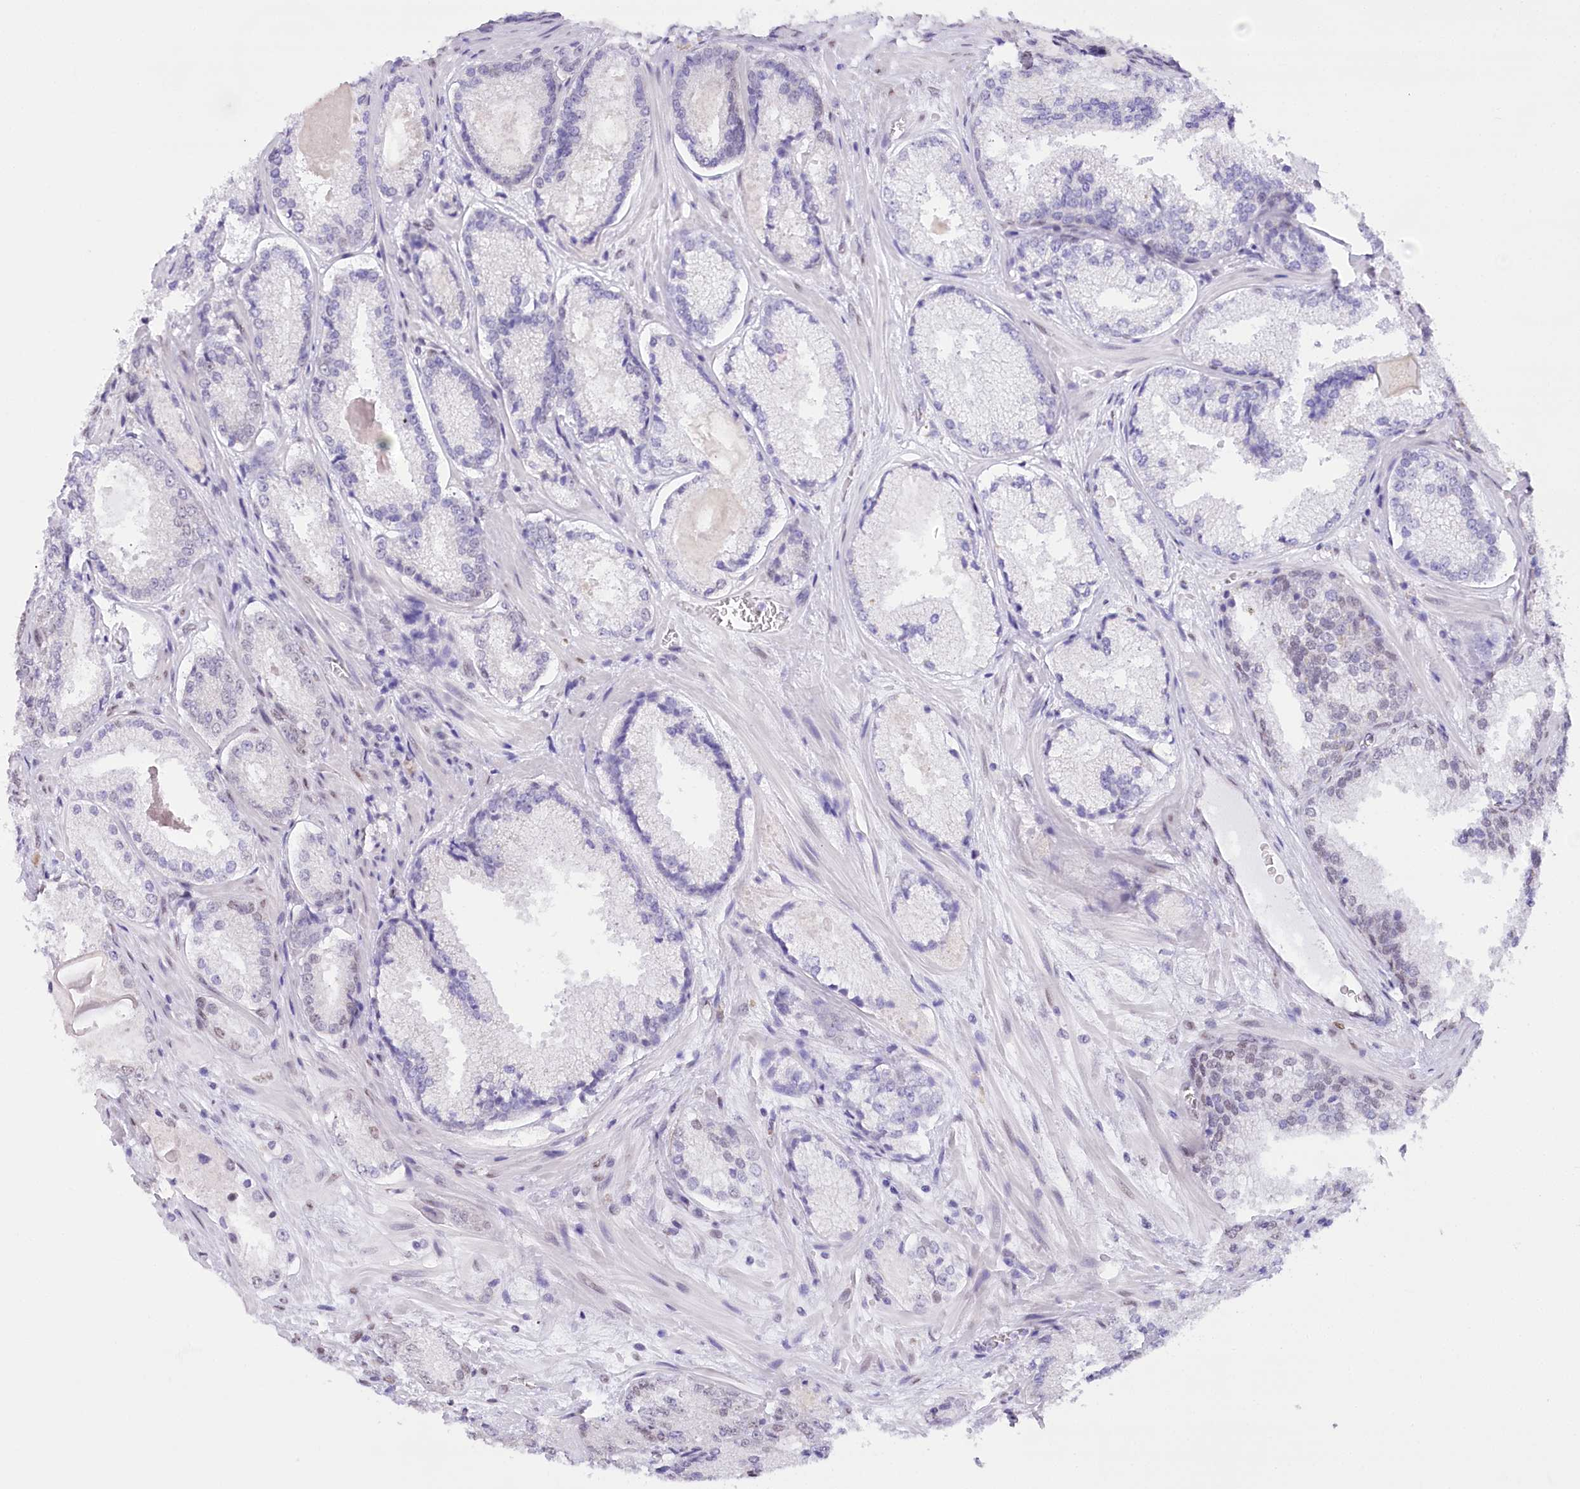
{"staining": {"intensity": "negative", "quantity": "none", "location": "none"}, "tissue": "prostate cancer", "cell_type": "Tumor cells", "image_type": "cancer", "snomed": [{"axis": "morphology", "description": "Adenocarcinoma, Low grade"}, {"axis": "topography", "description": "Prostate"}], "caption": "Prostate cancer (adenocarcinoma (low-grade)) was stained to show a protein in brown. There is no significant positivity in tumor cells. Nuclei are stained in blue.", "gene": "HNRNPA0", "patient": {"sex": "male", "age": 74}}